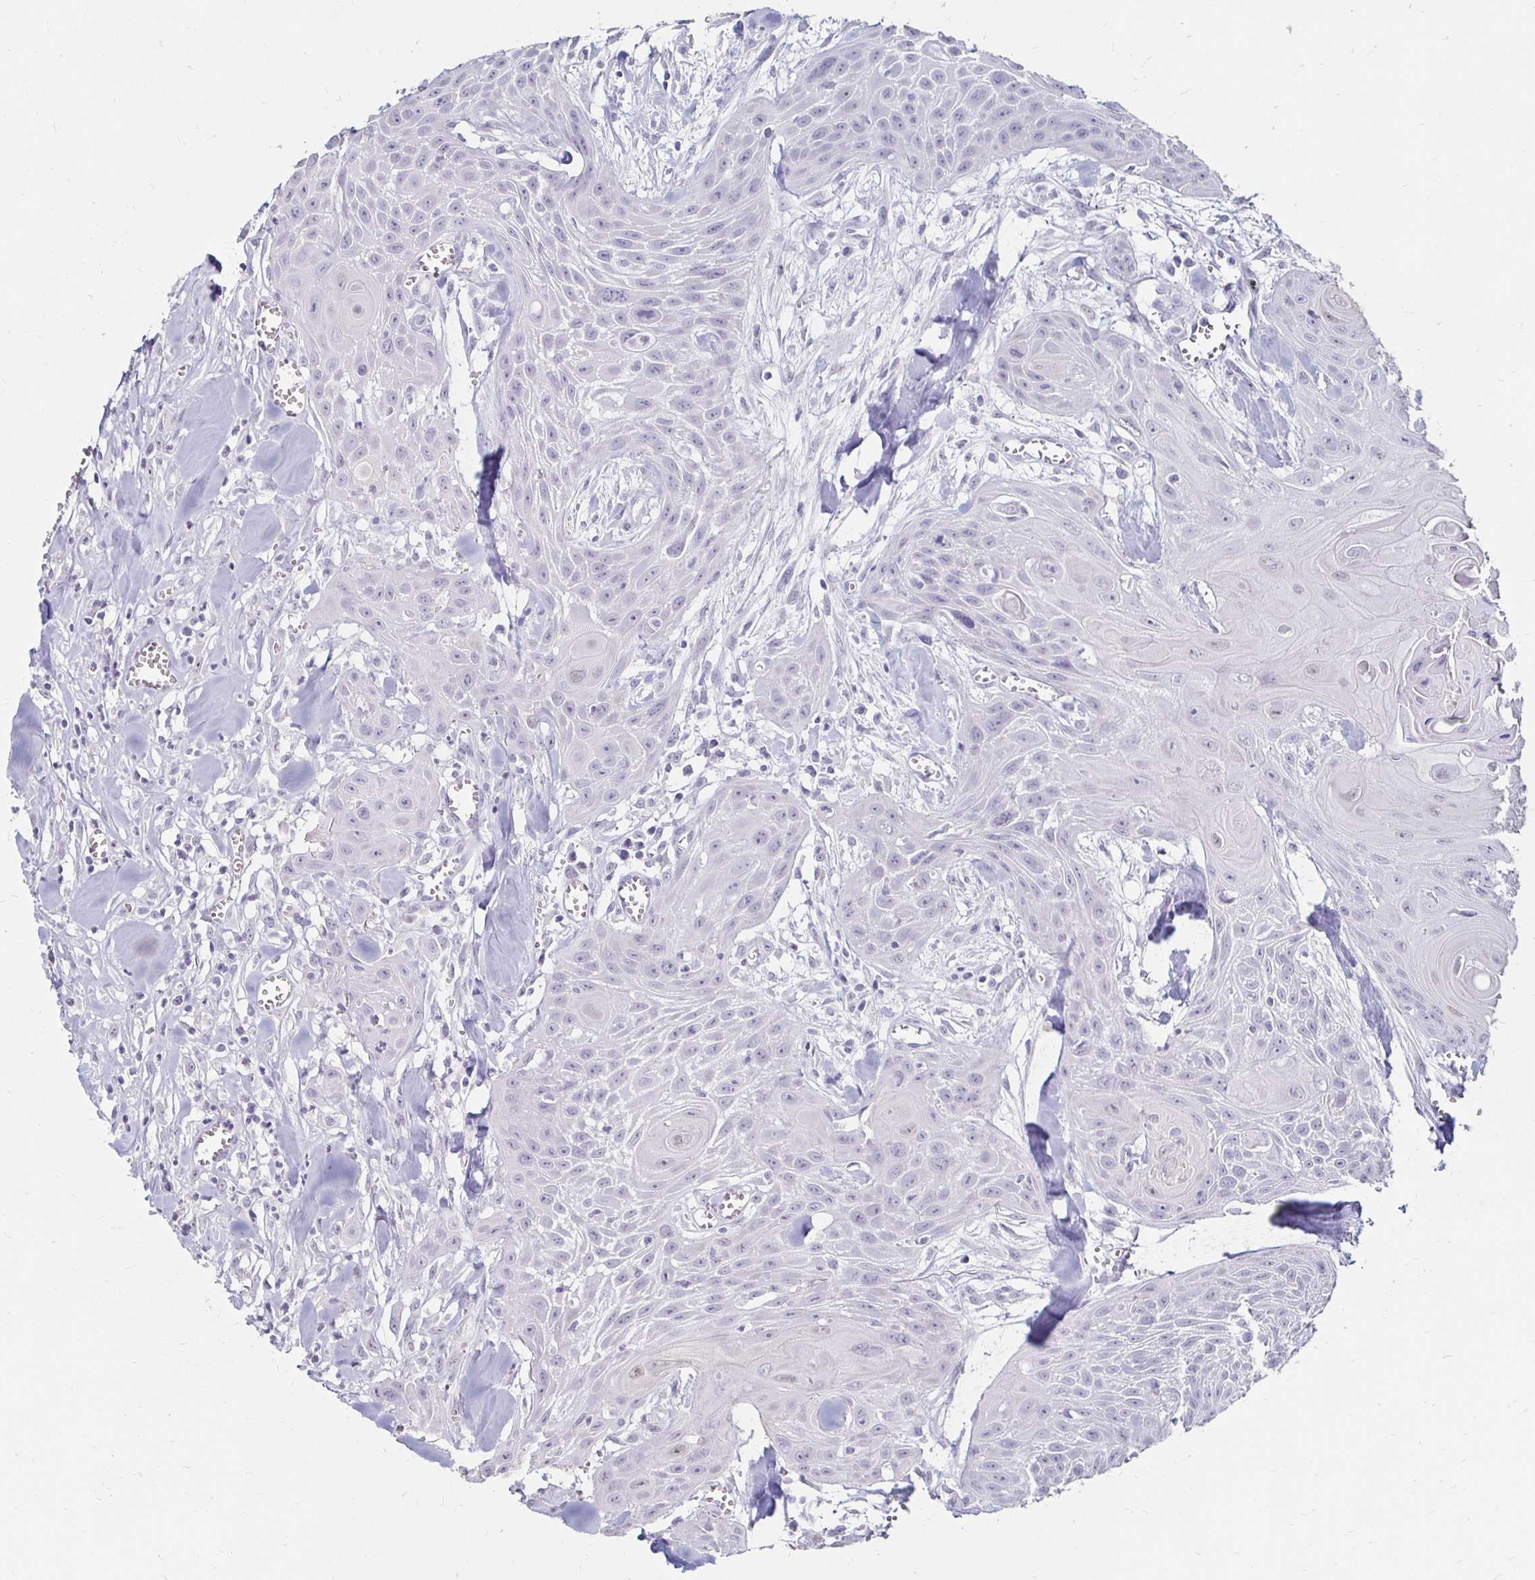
{"staining": {"intensity": "negative", "quantity": "none", "location": "none"}, "tissue": "head and neck cancer", "cell_type": "Tumor cells", "image_type": "cancer", "snomed": [{"axis": "morphology", "description": "Squamous cell carcinoma, NOS"}, {"axis": "topography", "description": "Lymph node"}, {"axis": "topography", "description": "Salivary gland"}, {"axis": "topography", "description": "Head-Neck"}], "caption": "Tumor cells show no significant protein positivity in squamous cell carcinoma (head and neck).", "gene": "TOMM34", "patient": {"sex": "female", "age": 74}}